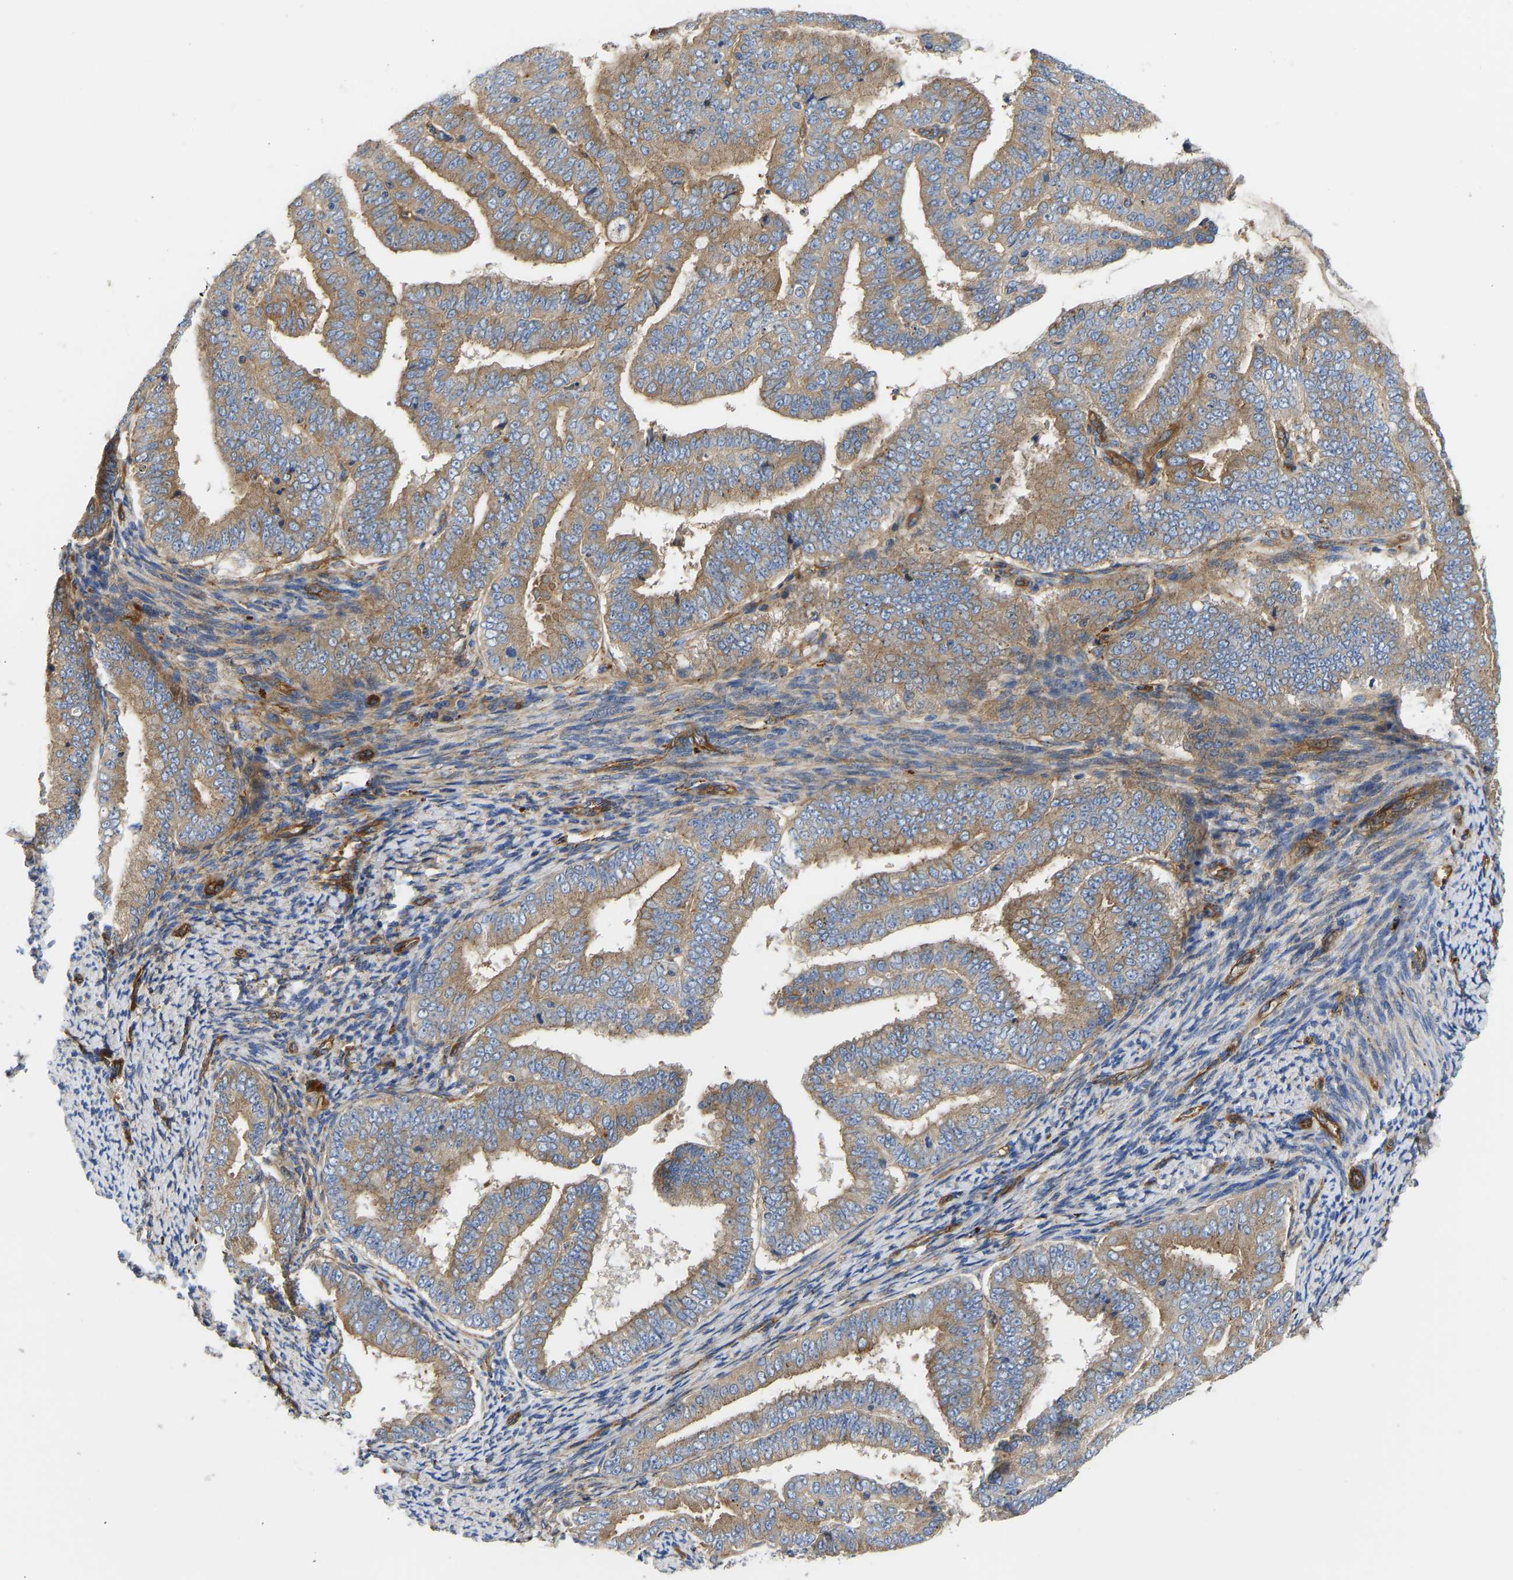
{"staining": {"intensity": "moderate", "quantity": ">75%", "location": "cytoplasmic/membranous"}, "tissue": "endometrial cancer", "cell_type": "Tumor cells", "image_type": "cancer", "snomed": [{"axis": "morphology", "description": "Adenocarcinoma, NOS"}, {"axis": "topography", "description": "Endometrium"}], "caption": "Protein staining of endometrial cancer (adenocarcinoma) tissue demonstrates moderate cytoplasmic/membranous positivity in about >75% of tumor cells. Using DAB (brown) and hematoxylin (blue) stains, captured at high magnification using brightfield microscopy.", "gene": "MYO1C", "patient": {"sex": "female", "age": 63}}